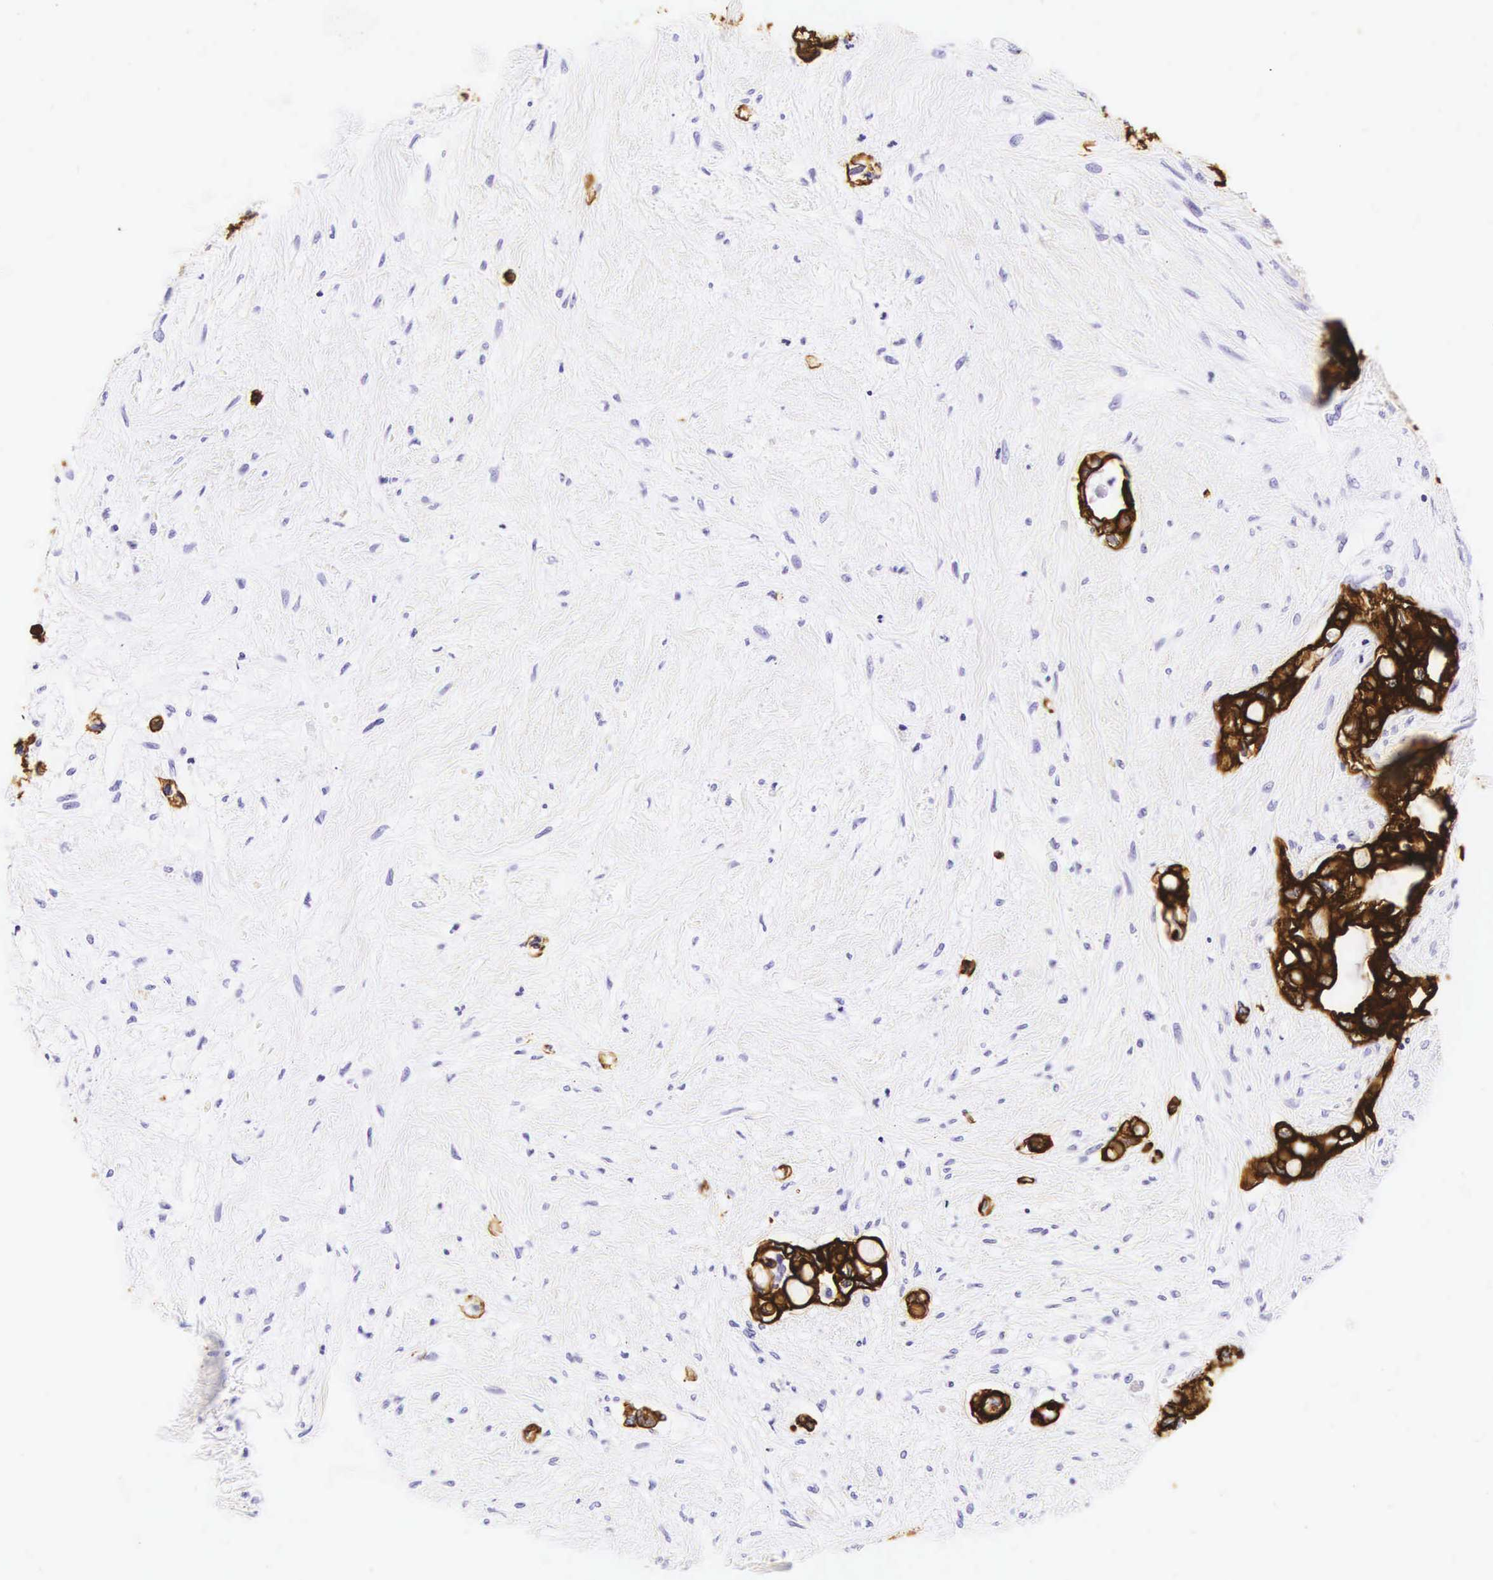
{"staining": {"intensity": "strong", "quantity": ">75%", "location": "cytoplasmic/membranous"}, "tissue": "pancreatic cancer", "cell_type": "Tumor cells", "image_type": "cancer", "snomed": [{"axis": "morphology", "description": "Adenocarcinoma, NOS"}, {"axis": "topography", "description": "Pancreas"}], "caption": "Pancreatic cancer (adenocarcinoma) stained with a brown dye shows strong cytoplasmic/membranous positive positivity in about >75% of tumor cells.", "gene": "KRT18", "patient": {"sex": "female", "age": 70}}